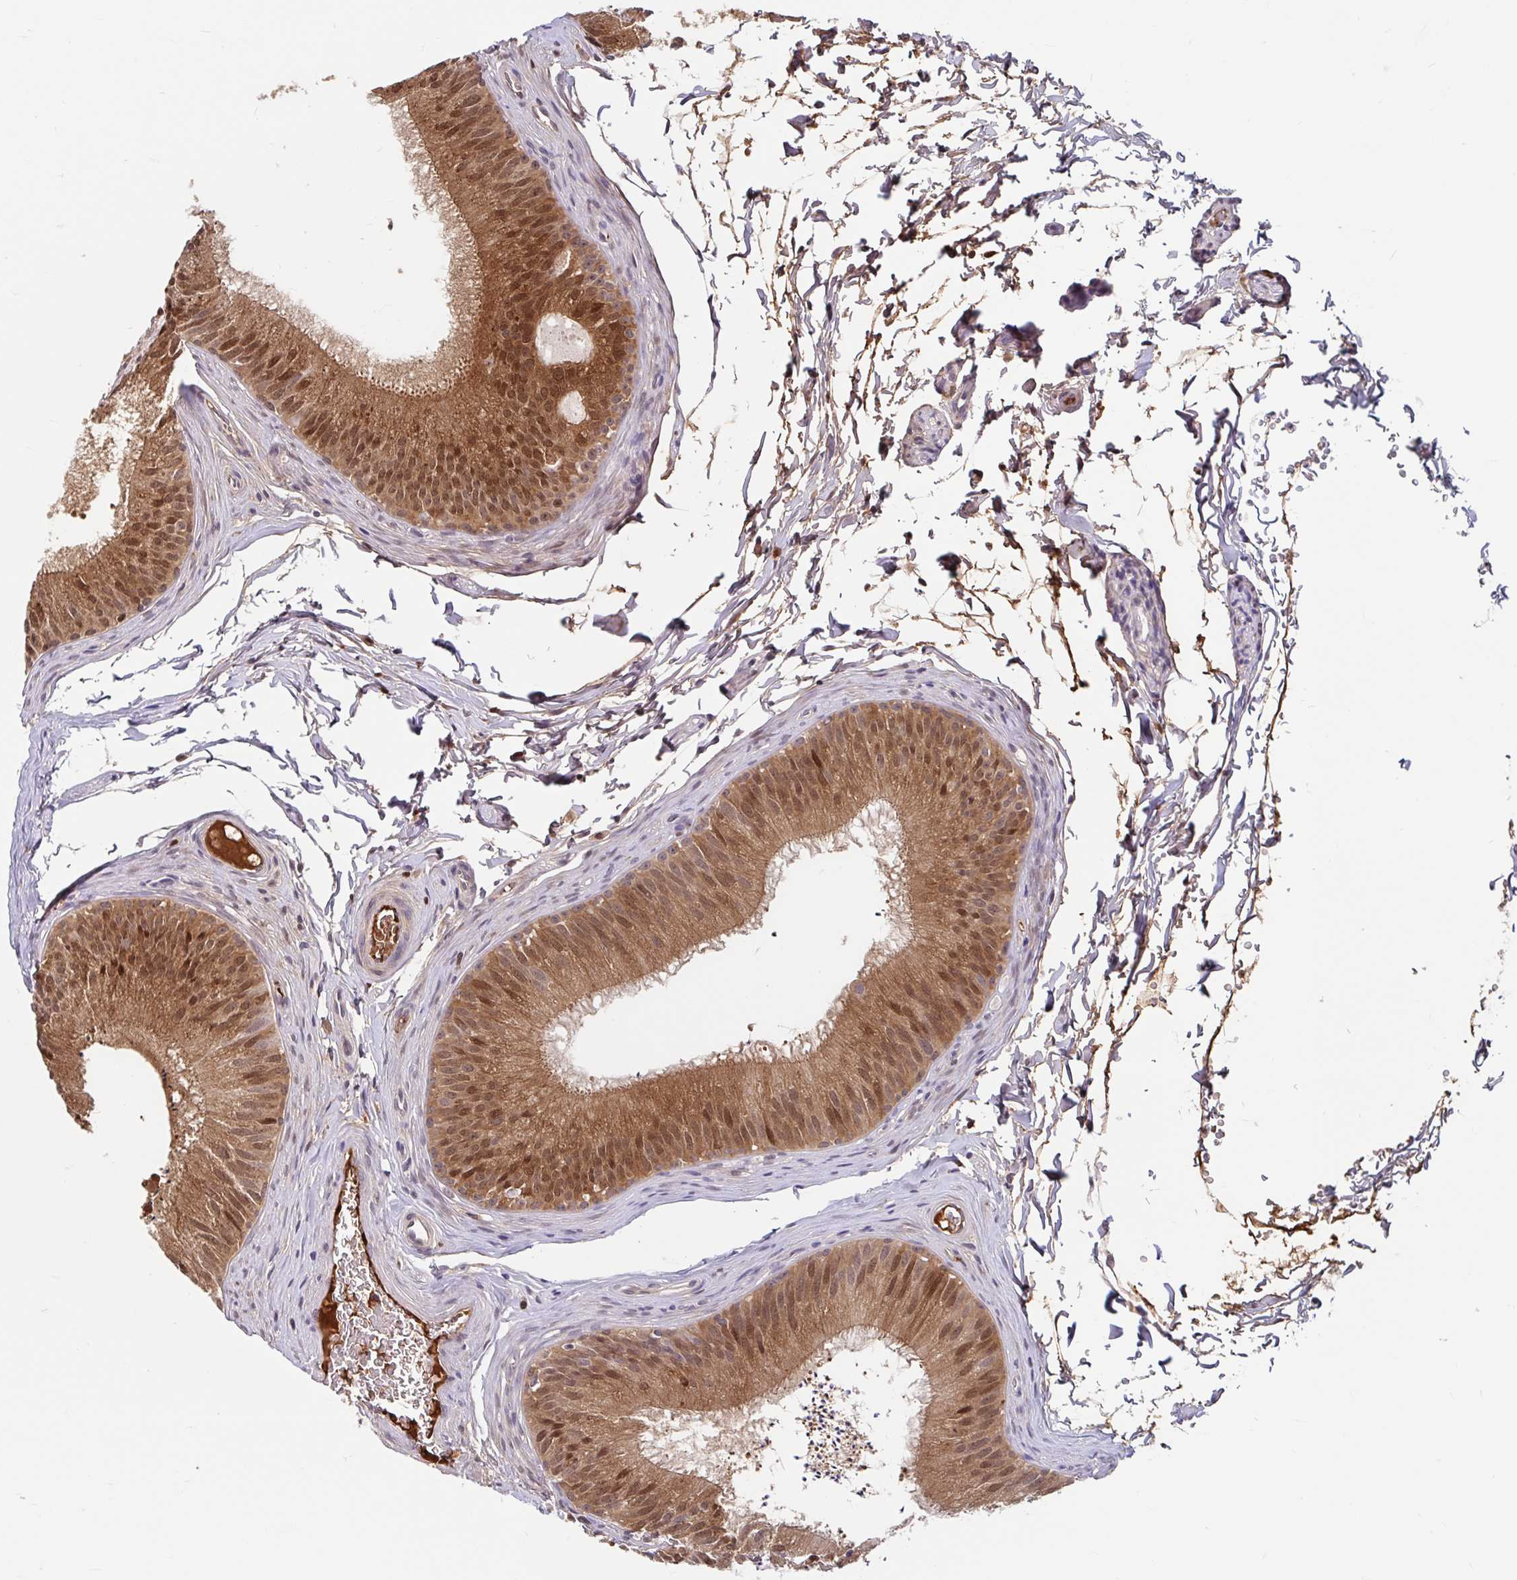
{"staining": {"intensity": "moderate", "quantity": ">75%", "location": "cytoplasmic/membranous,nuclear"}, "tissue": "epididymis", "cell_type": "Glandular cells", "image_type": "normal", "snomed": [{"axis": "morphology", "description": "Normal tissue, NOS"}, {"axis": "topography", "description": "Epididymis"}], "caption": "Moderate cytoplasmic/membranous,nuclear protein staining is appreciated in about >75% of glandular cells in epididymis. (Stains: DAB (3,3'-diaminobenzidine) in brown, nuclei in blue, Microscopy: brightfield microscopy at high magnification).", "gene": "BLVRA", "patient": {"sex": "male", "age": 24}}